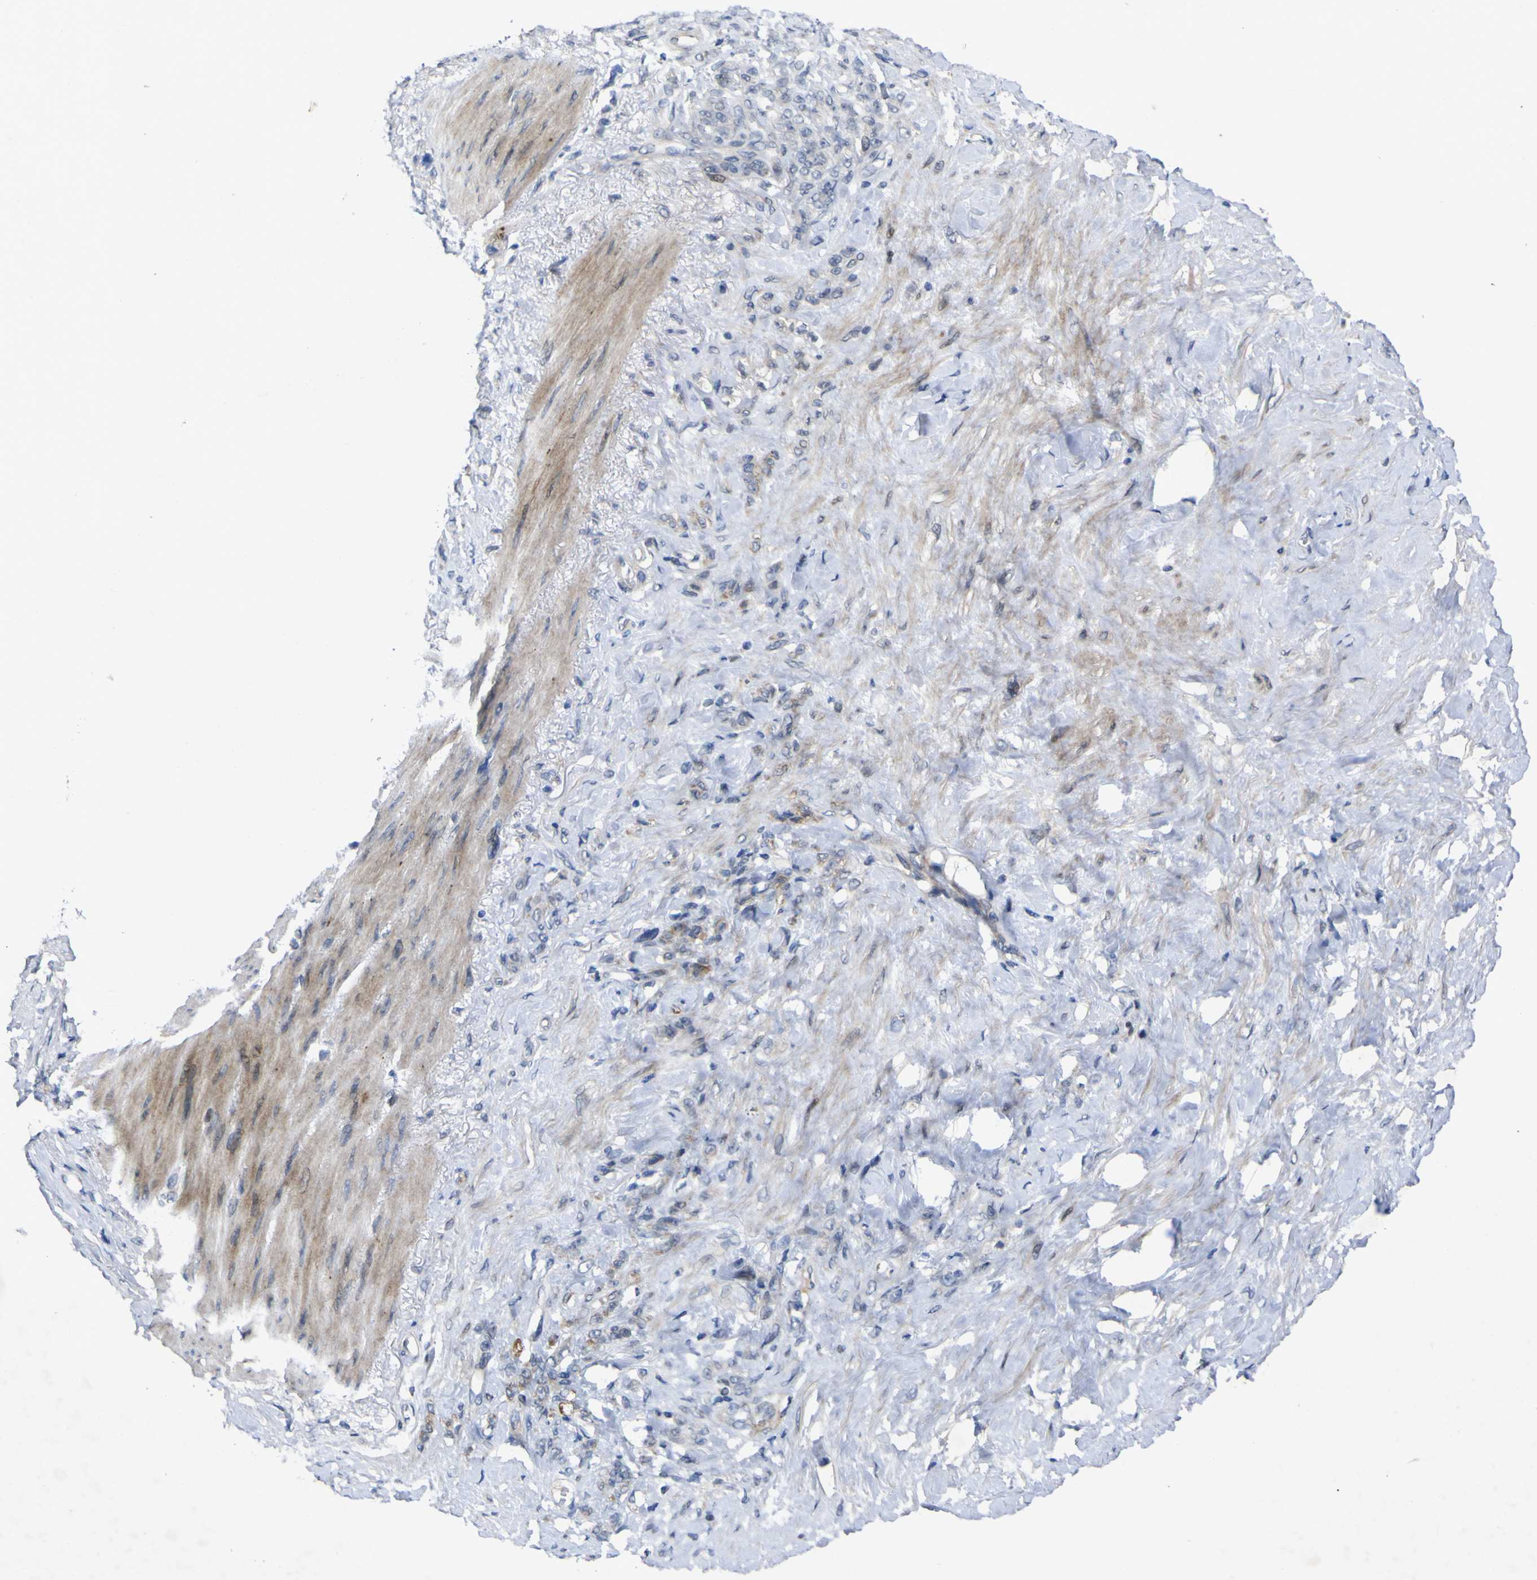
{"staining": {"intensity": "weak", "quantity": "<25%", "location": "cytoplasmic/membranous"}, "tissue": "stomach cancer", "cell_type": "Tumor cells", "image_type": "cancer", "snomed": [{"axis": "morphology", "description": "Adenocarcinoma, NOS"}, {"axis": "topography", "description": "Stomach"}], "caption": "Immunohistochemistry histopathology image of stomach adenocarcinoma stained for a protein (brown), which displays no expression in tumor cells. (Stains: DAB (3,3'-diaminobenzidine) immunohistochemistry with hematoxylin counter stain, Microscopy: brightfield microscopy at high magnification).", "gene": "NAV1", "patient": {"sex": "male", "age": 82}}